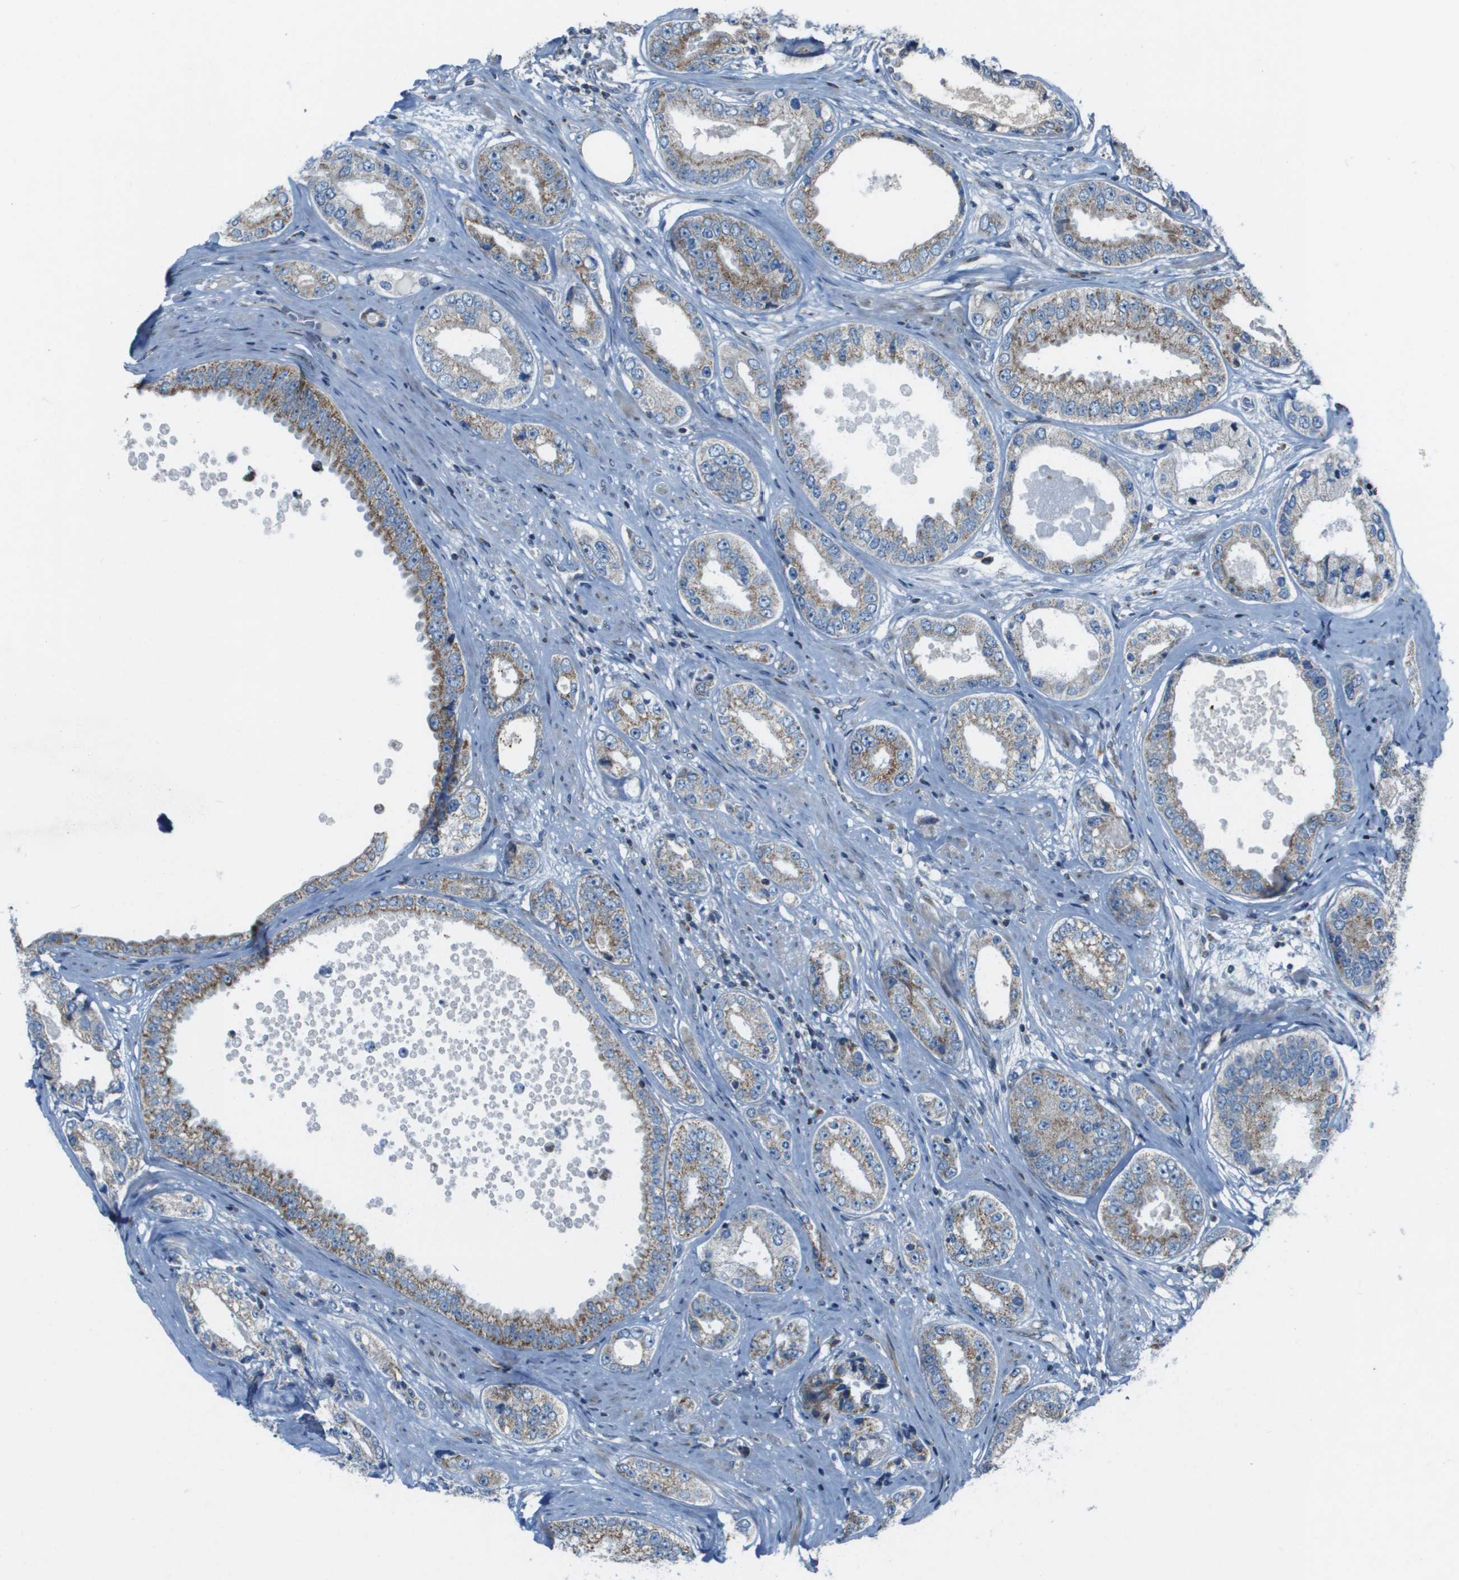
{"staining": {"intensity": "moderate", "quantity": "25%-75%", "location": "cytoplasmic/membranous"}, "tissue": "prostate cancer", "cell_type": "Tumor cells", "image_type": "cancer", "snomed": [{"axis": "morphology", "description": "Adenocarcinoma, High grade"}, {"axis": "topography", "description": "Prostate"}], "caption": "Immunohistochemistry (IHC) of prostate cancer demonstrates medium levels of moderate cytoplasmic/membranous expression in about 25%-75% of tumor cells.", "gene": "MGAT3", "patient": {"sex": "male", "age": 61}}